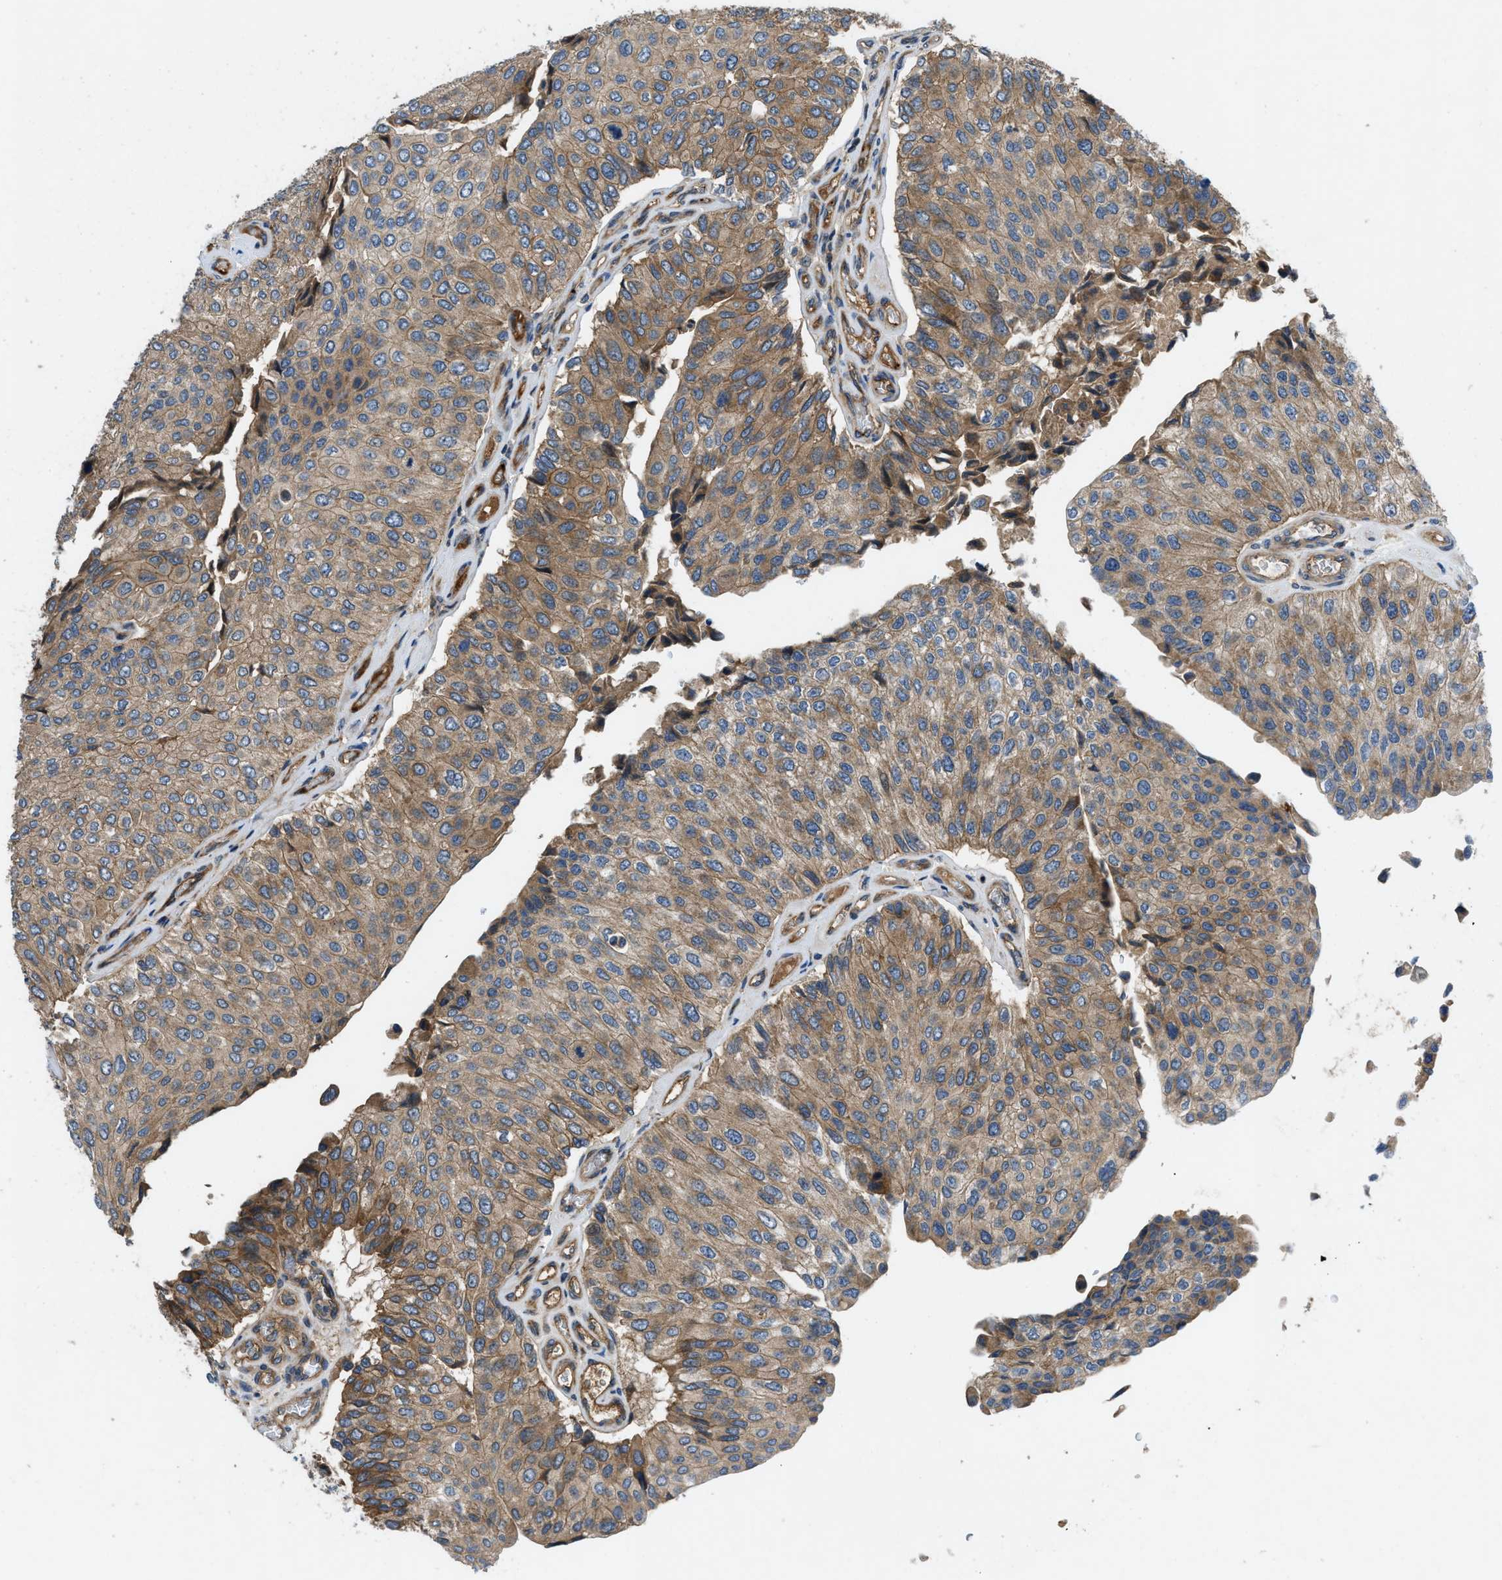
{"staining": {"intensity": "moderate", "quantity": ">75%", "location": "cytoplasmic/membranous"}, "tissue": "urothelial cancer", "cell_type": "Tumor cells", "image_type": "cancer", "snomed": [{"axis": "morphology", "description": "Urothelial carcinoma, High grade"}, {"axis": "topography", "description": "Kidney"}, {"axis": "topography", "description": "Urinary bladder"}], "caption": "High-grade urothelial carcinoma was stained to show a protein in brown. There is medium levels of moderate cytoplasmic/membranous expression in approximately >75% of tumor cells.", "gene": "CNNM3", "patient": {"sex": "male", "age": 77}}